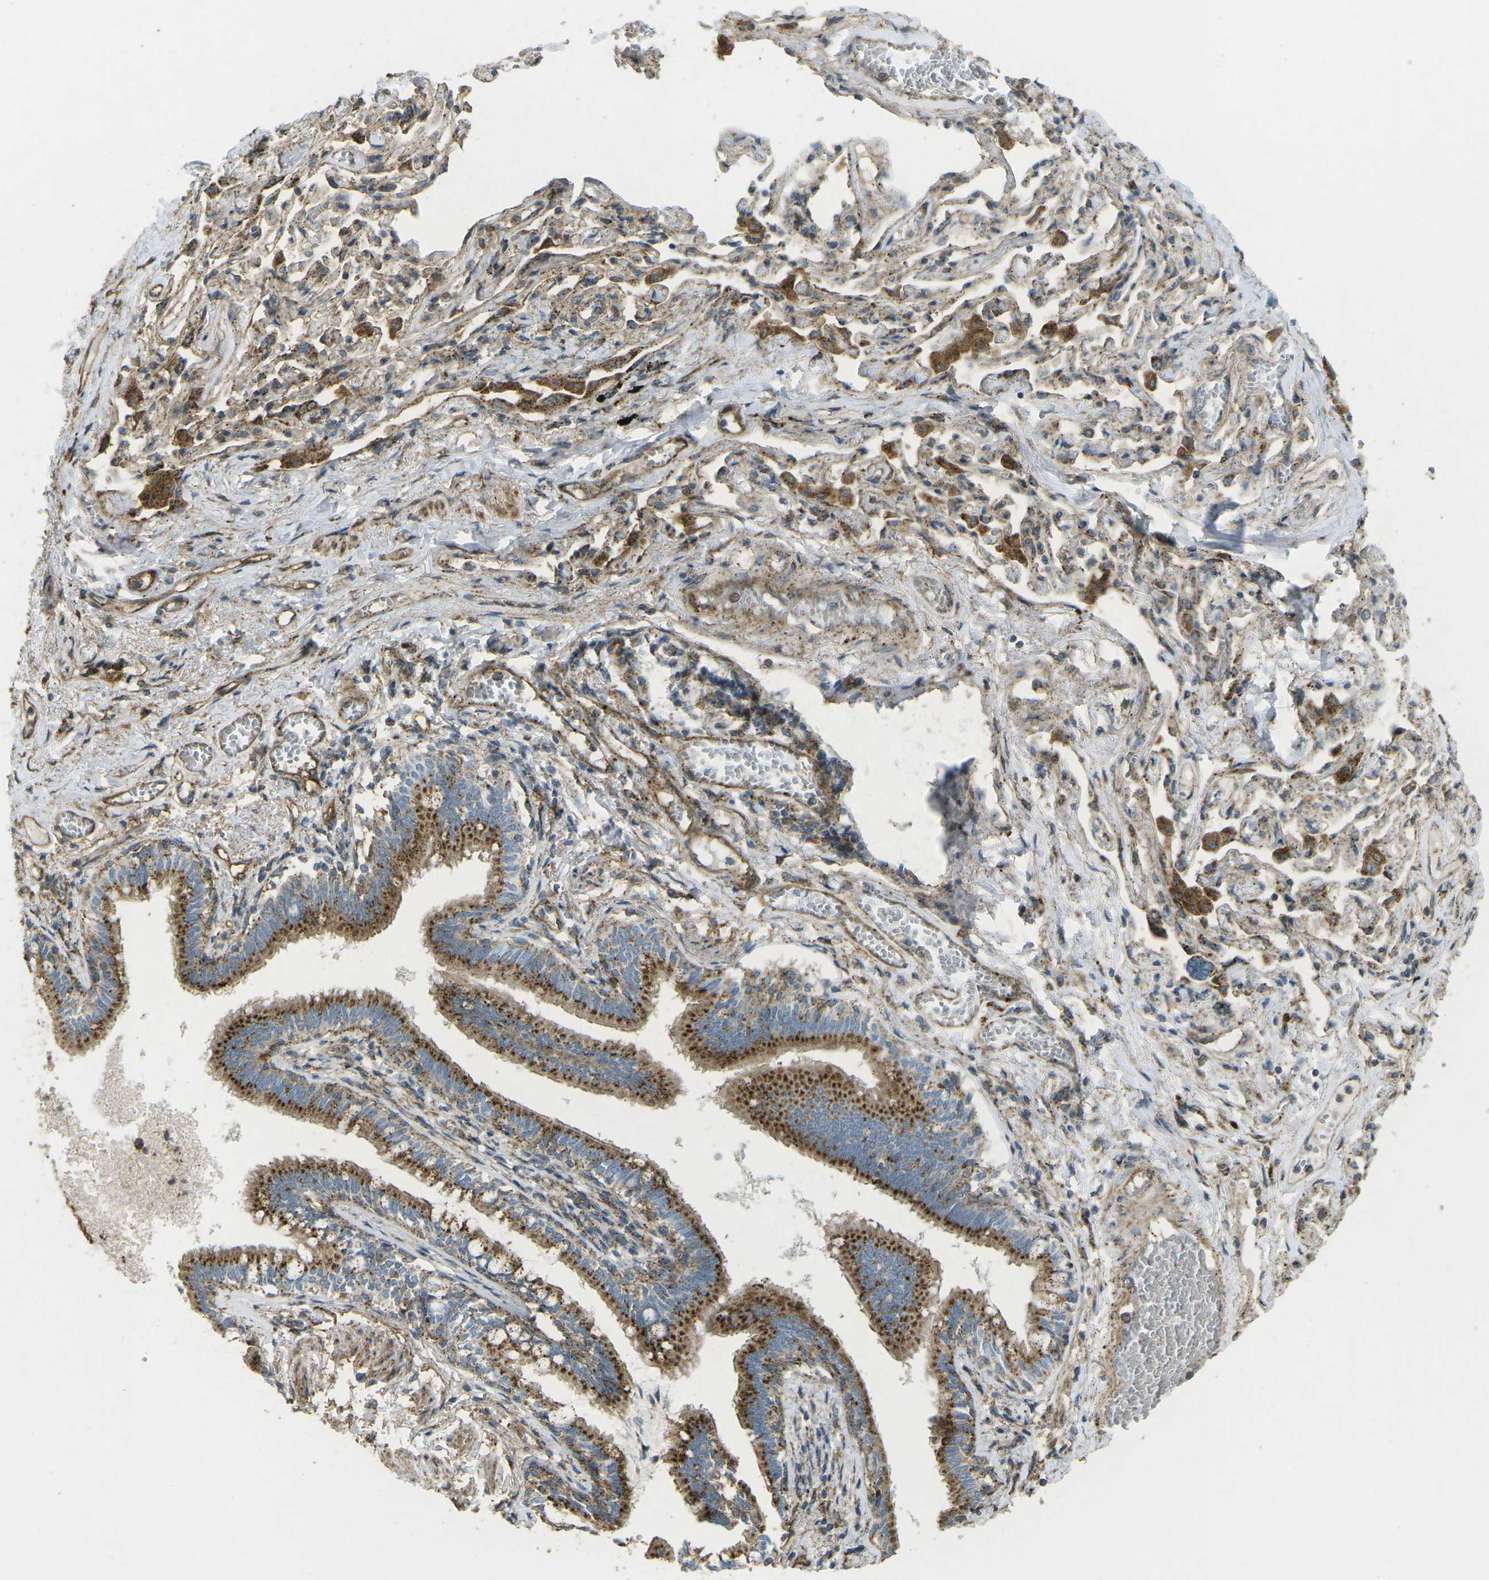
{"staining": {"intensity": "strong", "quantity": ">75%", "location": "cytoplasmic/membranous"}, "tissue": "bronchus", "cell_type": "Respiratory epithelial cells", "image_type": "normal", "snomed": [{"axis": "morphology", "description": "Normal tissue, NOS"}, {"axis": "morphology", "description": "Inflammation, NOS"}, {"axis": "topography", "description": "Cartilage tissue"}, {"axis": "topography", "description": "Lung"}], "caption": "Protein expression analysis of unremarkable bronchus demonstrates strong cytoplasmic/membranous expression in about >75% of respiratory epithelial cells. The protein is stained brown, and the nuclei are stained in blue (DAB IHC with brightfield microscopy, high magnification).", "gene": "CHMP3", "patient": {"sex": "male", "age": 71}}